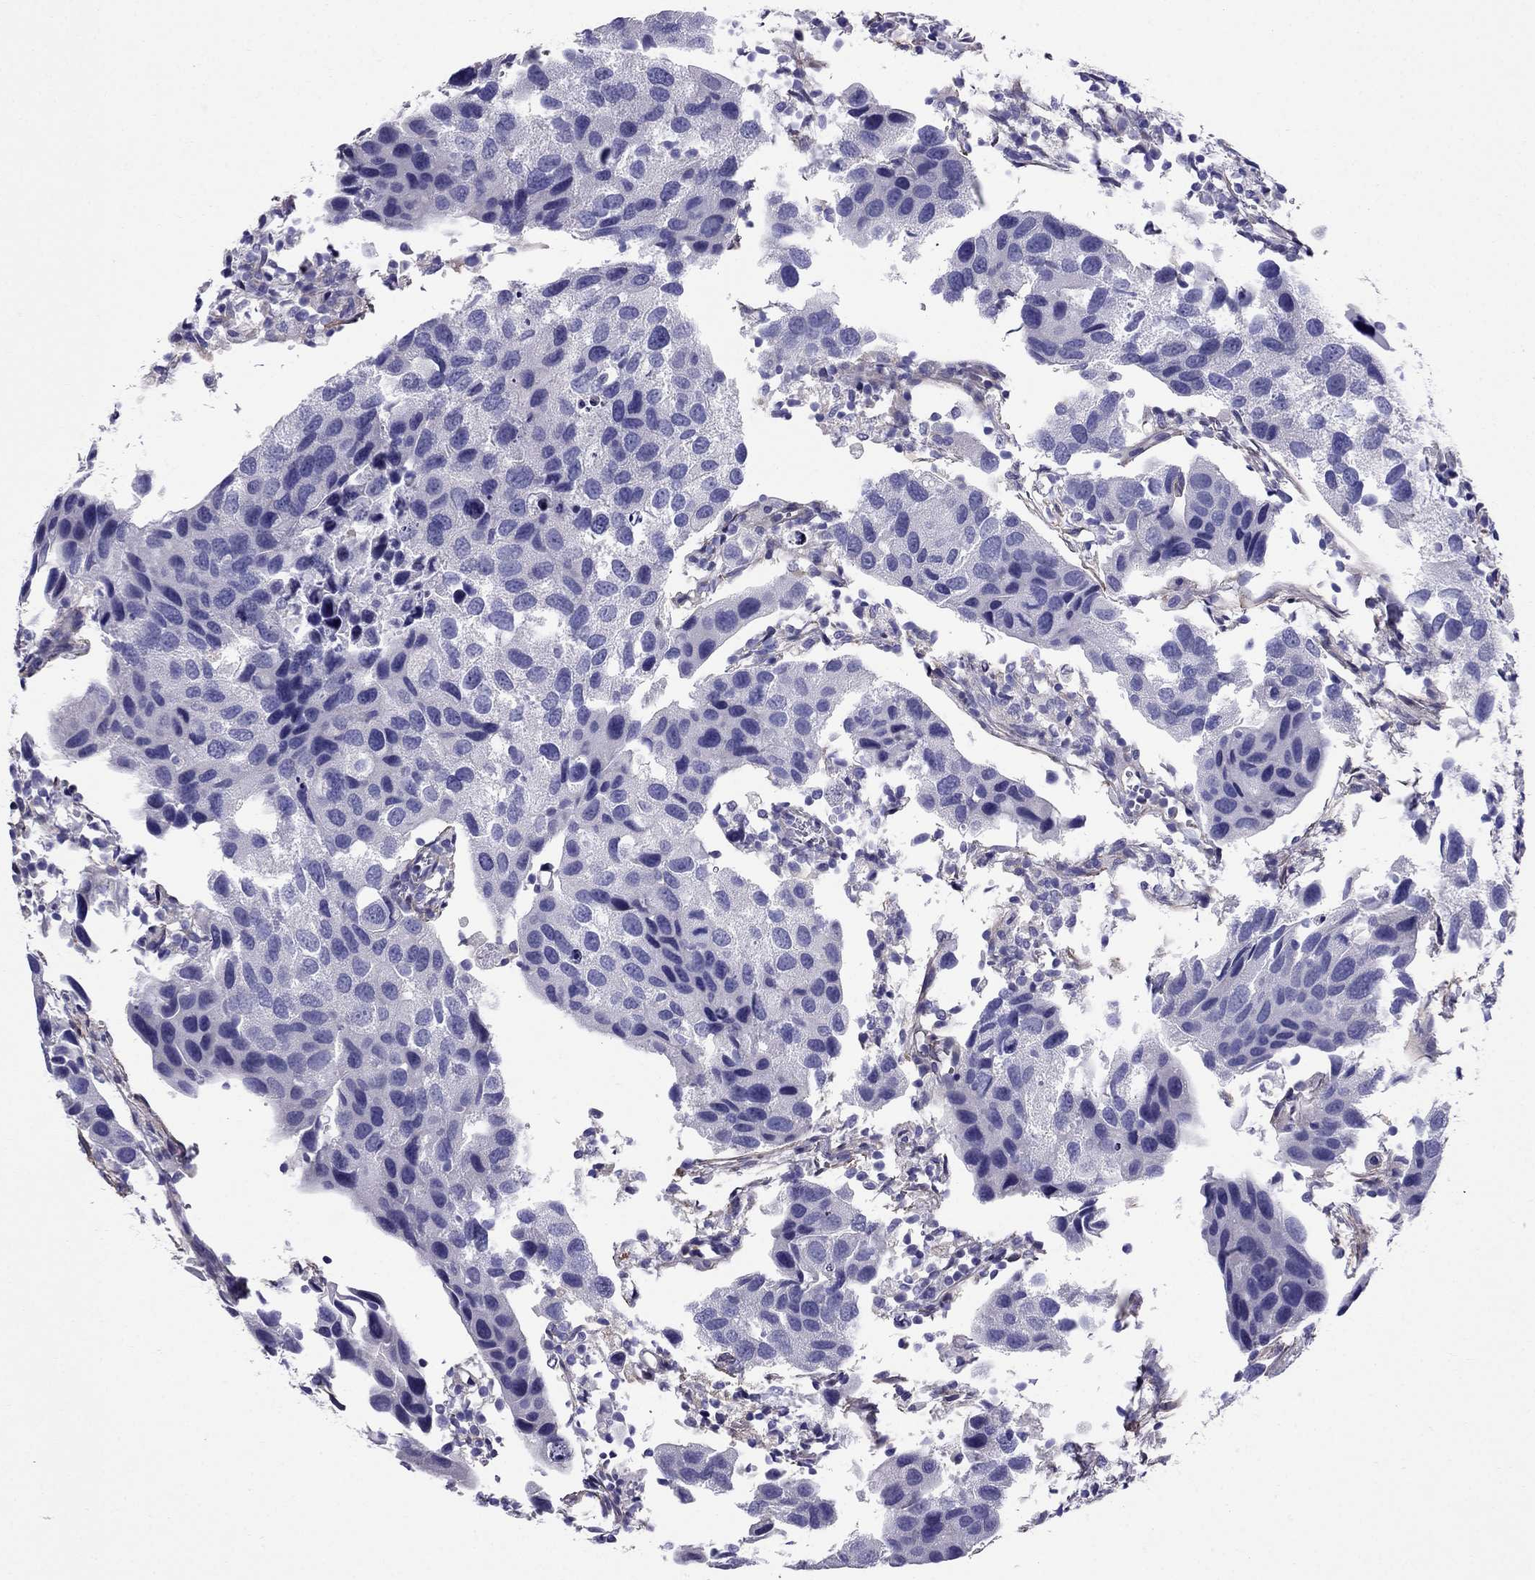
{"staining": {"intensity": "negative", "quantity": "none", "location": "none"}, "tissue": "urothelial cancer", "cell_type": "Tumor cells", "image_type": "cancer", "snomed": [{"axis": "morphology", "description": "Urothelial carcinoma, High grade"}, {"axis": "topography", "description": "Urinary bladder"}], "caption": "The IHC micrograph has no significant expression in tumor cells of high-grade urothelial carcinoma tissue.", "gene": "GPR50", "patient": {"sex": "male", "age": 79}}